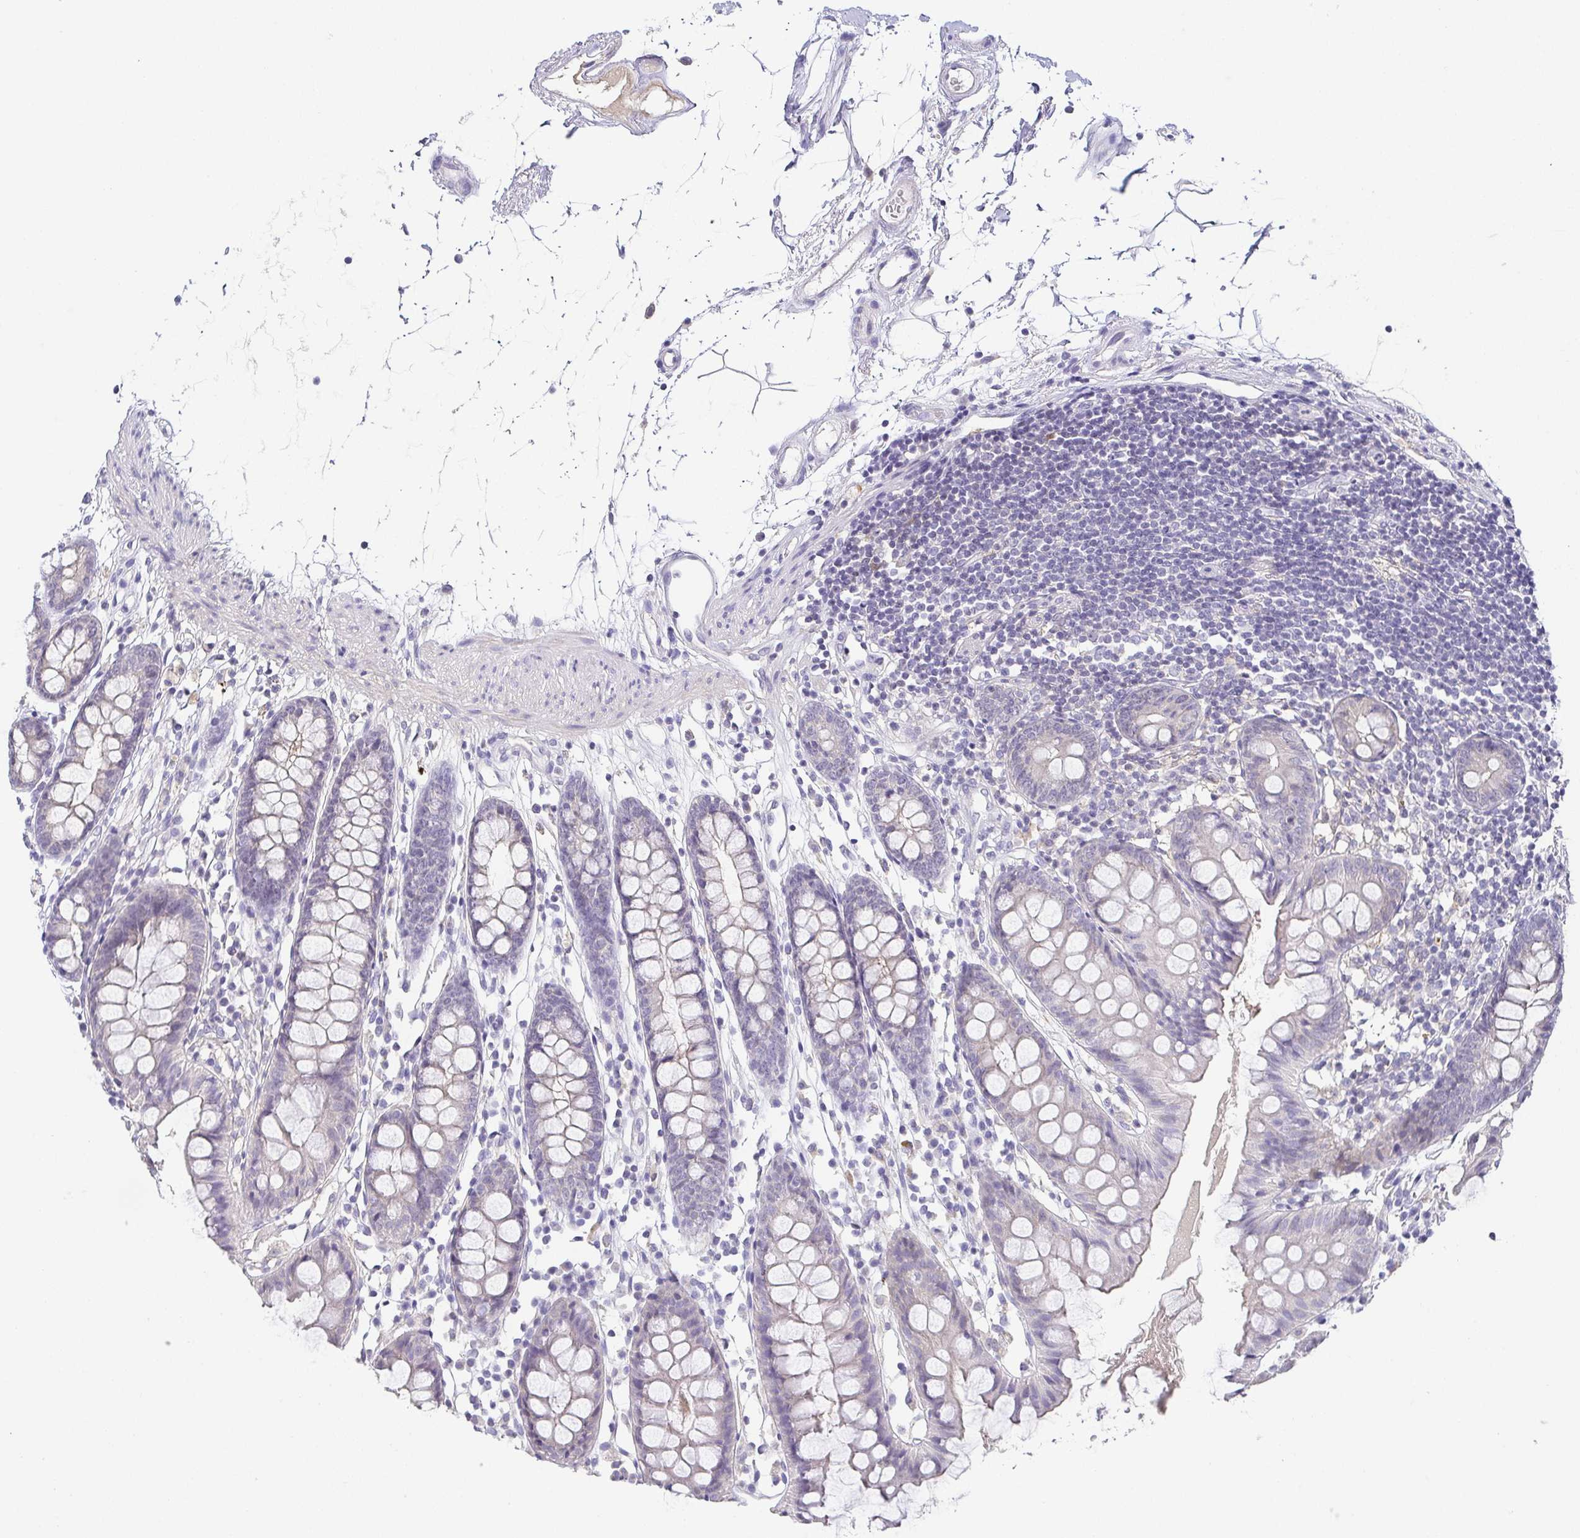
{"staining": {"intensity": "negative", "quantity": "none", "location": "none"}, "tissue": "colon", "cell_type": "Endothelial cells", "image_type": "normal", "snomed": [{"axis": "morphology", "description": "Normal tissue, NOS"}, {"axis": "topography", "description": "Colon"}], "caption": "High power microscopy micrograph of an immunohistochemistry (IHC) photomicrograph of unremarkable colon, revealing no significant positivity in endothelial cells.", "gene": "RNASE7", "patient": {"sex": "female", "age": 84}}